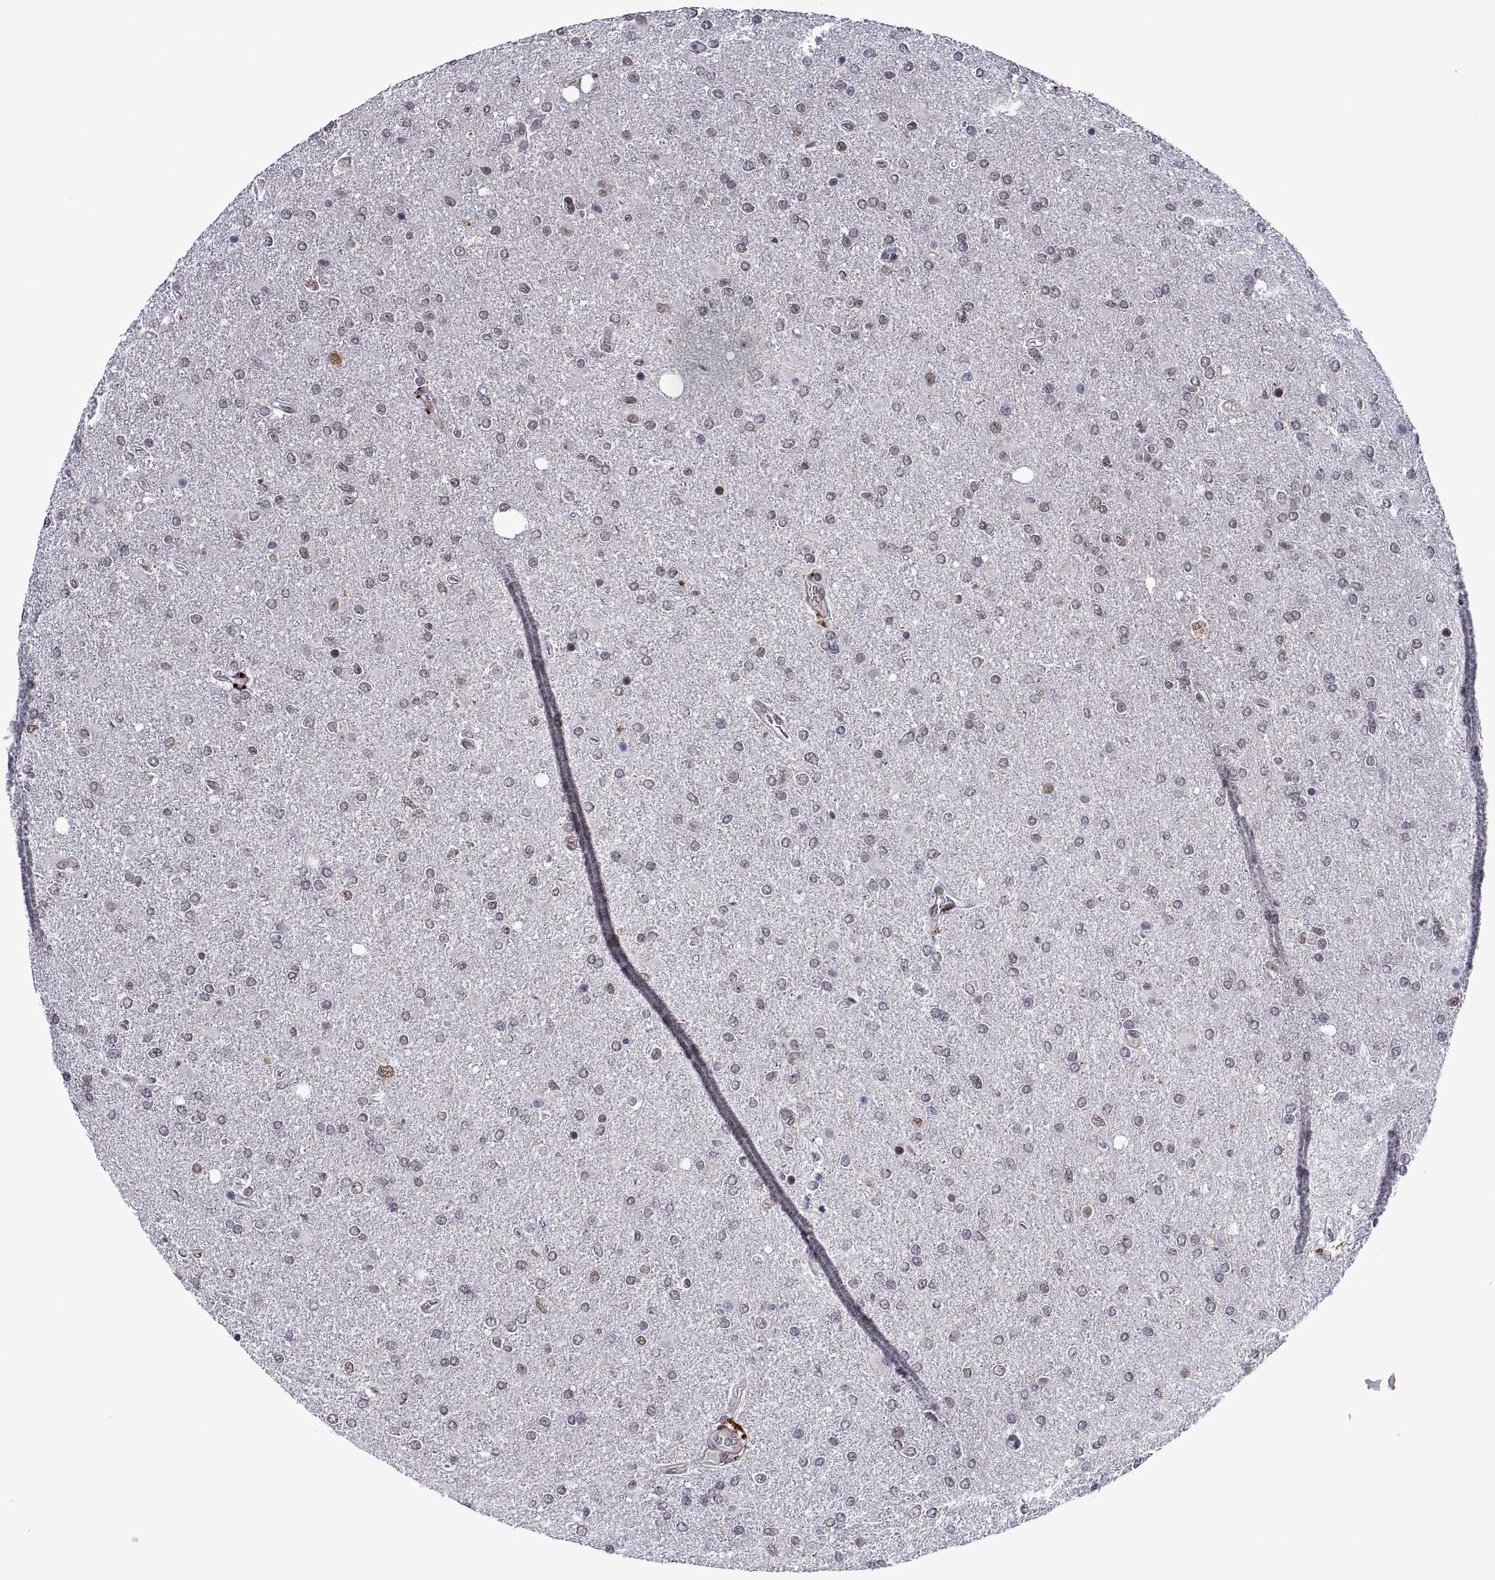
{"staining": {"intensity": "weak", "quantity": "<25%", "location": "nuclear"}, "tissue": "glioma", "cell_type": "Tumor cells", "image_type": "cancer", "snomed": [{"axis": "morphology", "description": "Glioma, malignant, High grade"}, {"axis": "topography", "description": "Cerebral cortex"}], "caption": "DAB immunohistochemical staining of human glioma shows no significant expression in tumor cells.", "gene": "NR4A1", "patient": {"sex": "male", "age": 70}}